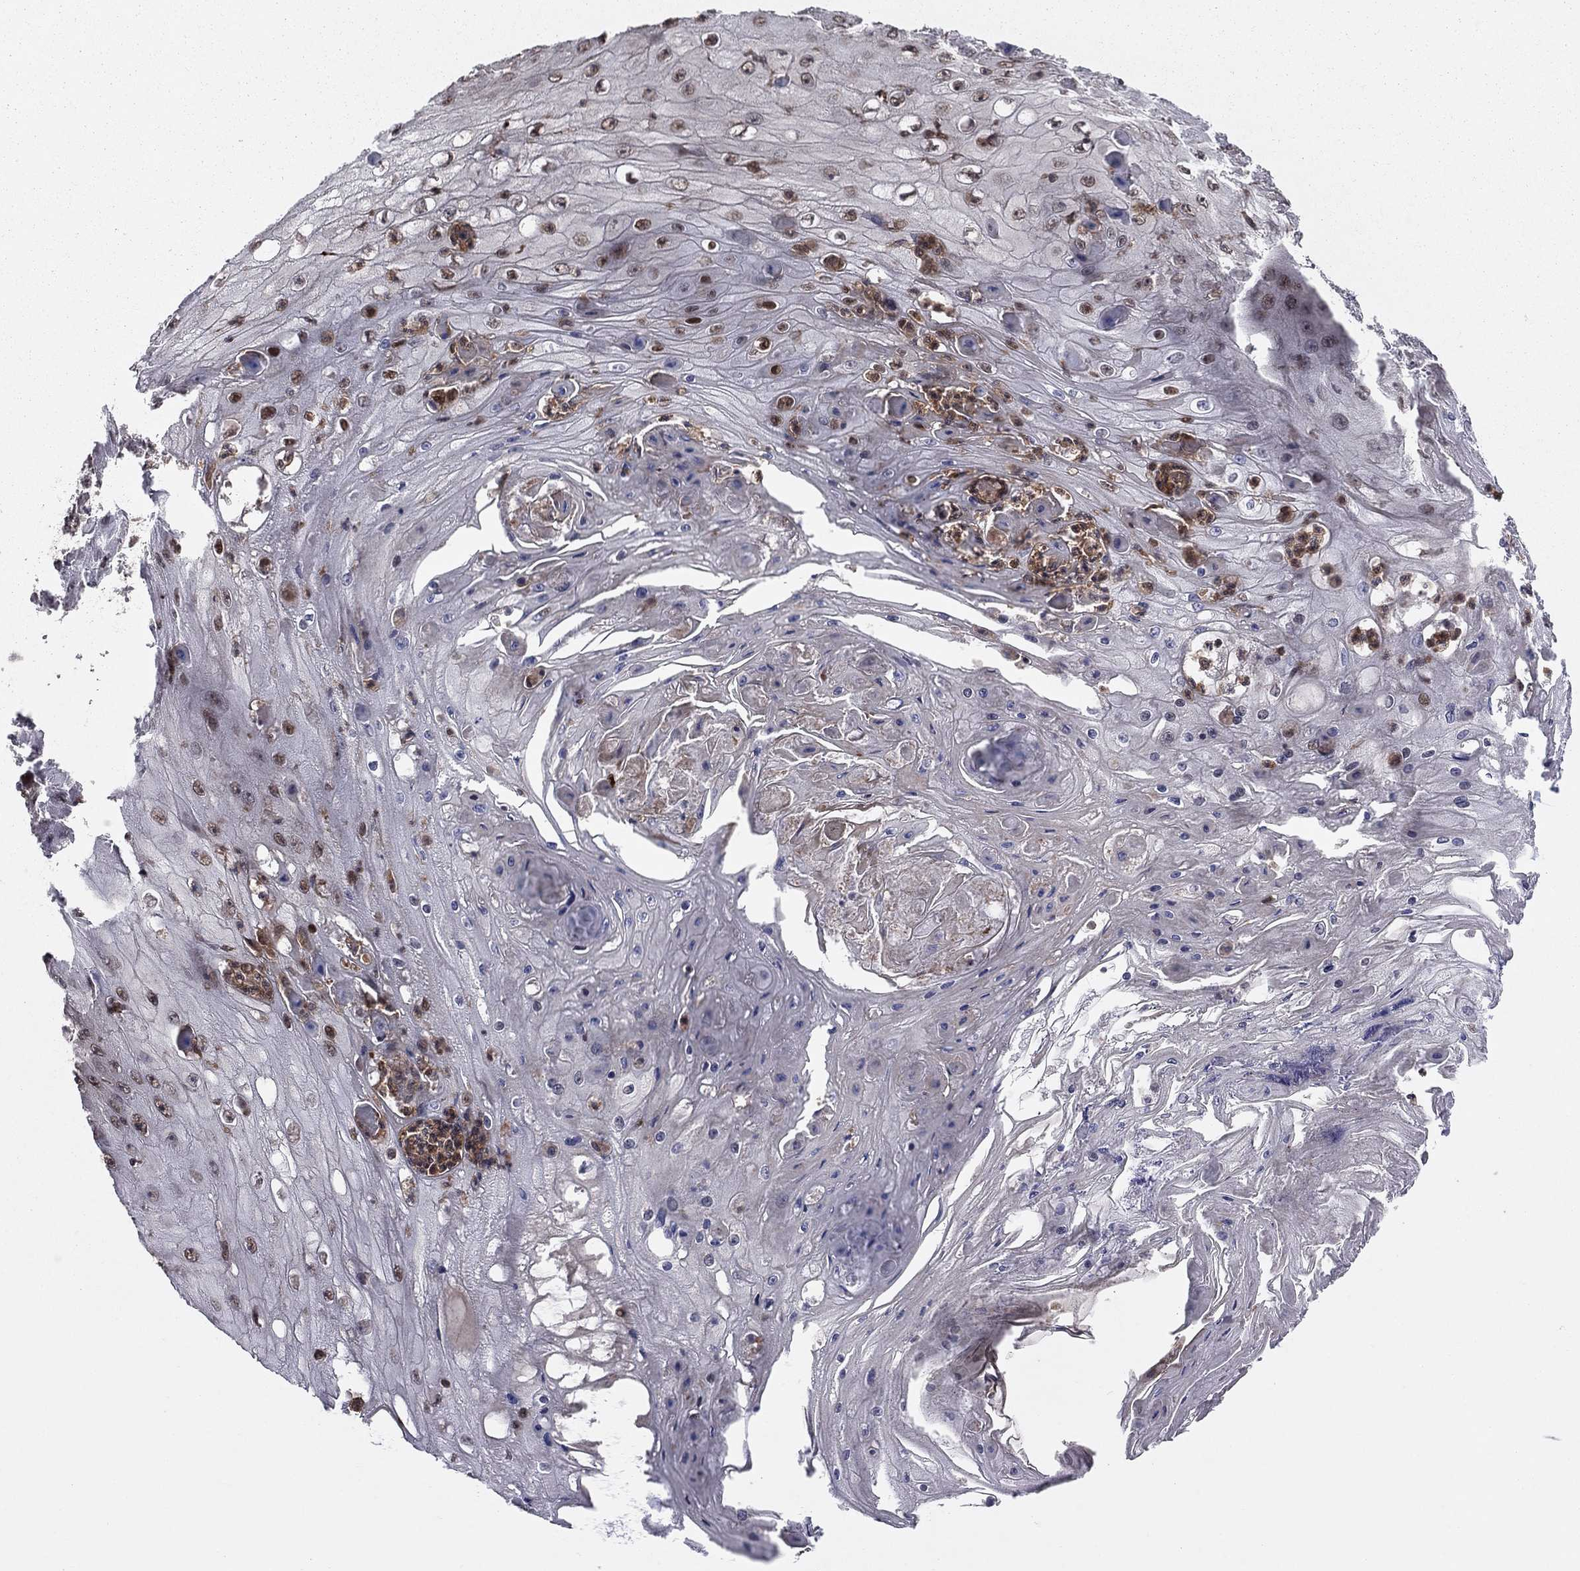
{"staining": {"intensity": "moderate", "quantity": "<25%", "location": "nuclear"}, "tissue": "skin cancer", "cell_type": "Tumor cells", "image_type": "cancer", "snomed": [{"axis": "morphology", "description": "Squamous cell carcinoma, NOS"}, {"axis": "topography", "description": "Skin"}], "caption": "Immunohistochemical staining of skin cancer exhibits moderate nuclear protein expression in approximately <25% of tumor cells. Using DAB (3,3'-diaminobenzidine) (brown) and hematoxylin (blue) stains, captured at high magnification using brightfield microscopy.", "gene": "SSX2IP", "patient": {"sex": "male", "age": 70}}